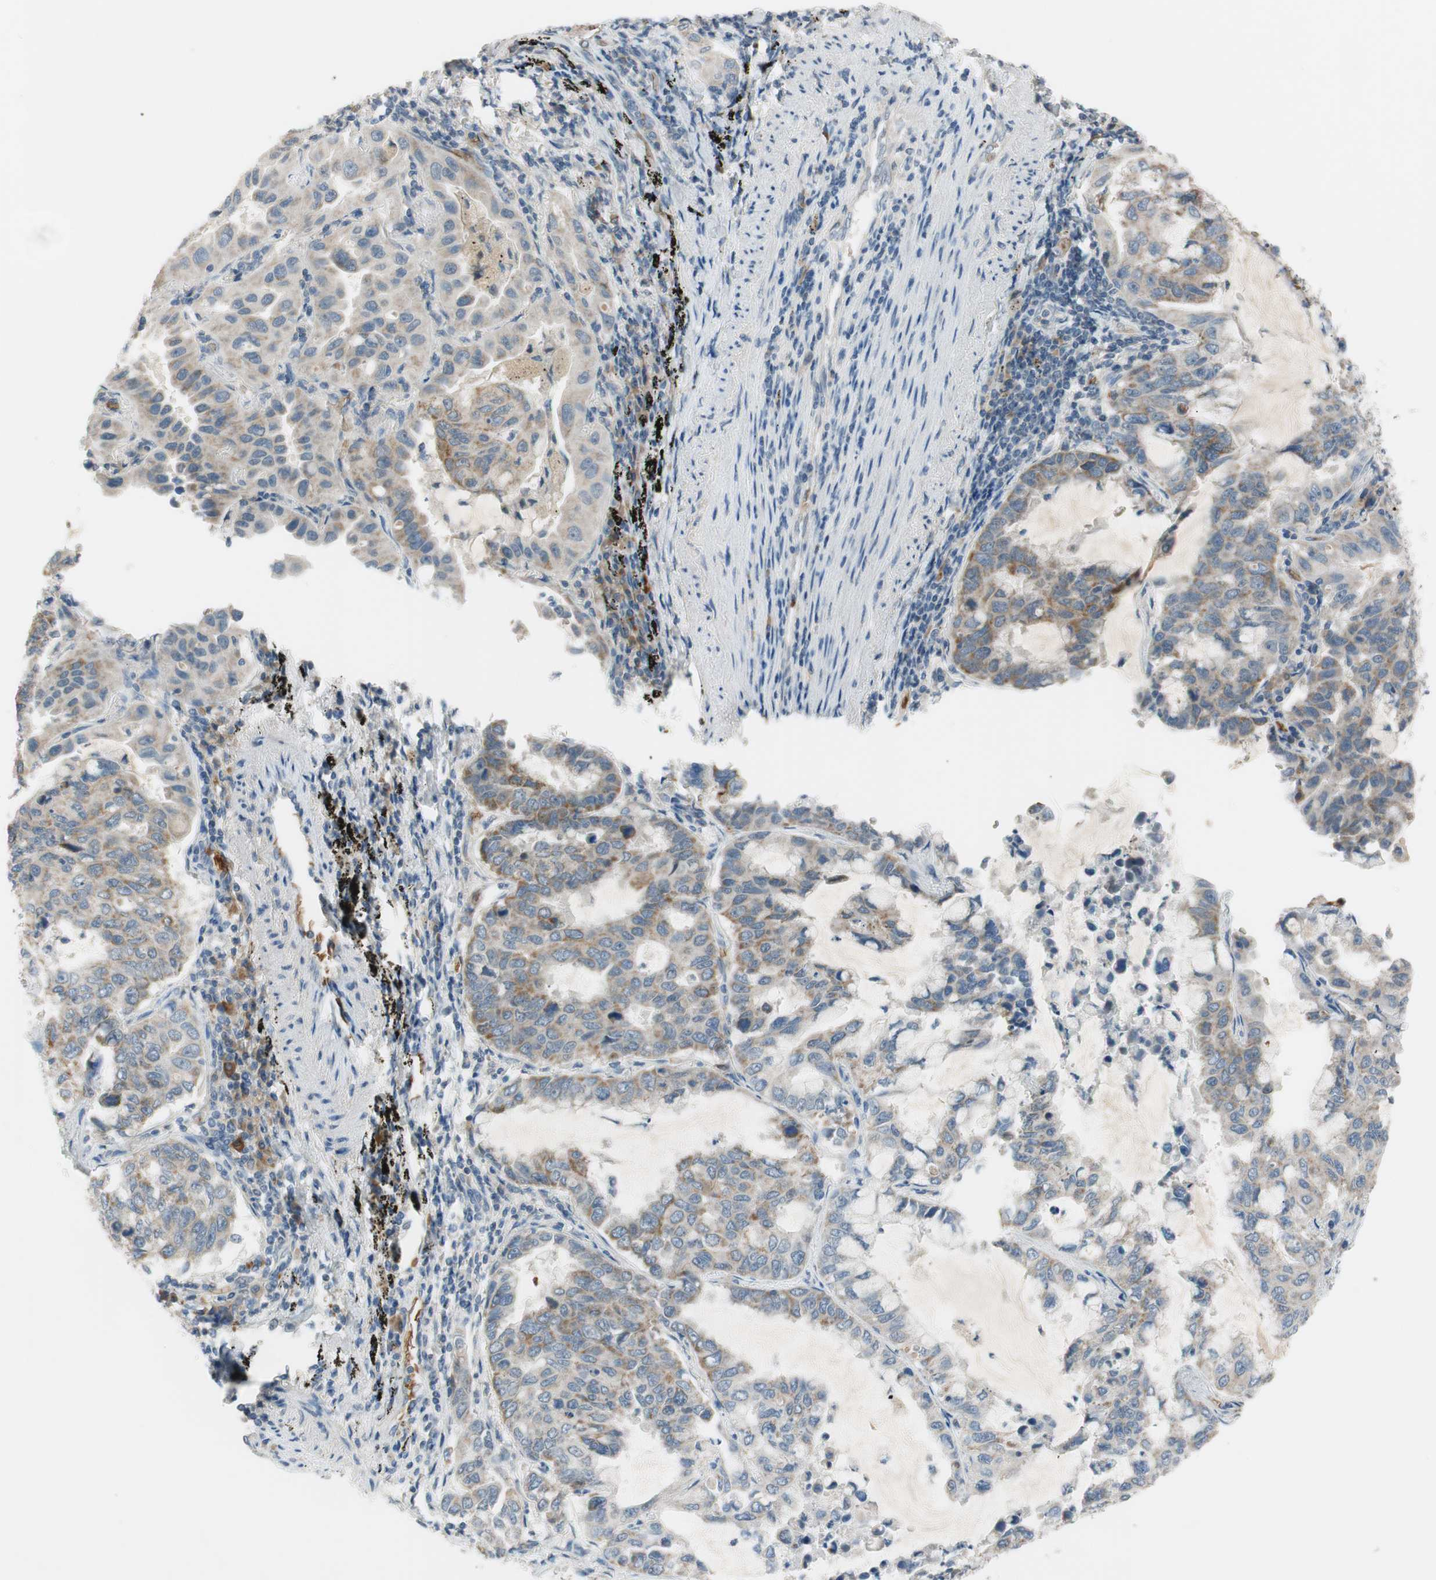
{"staining": {"intensity": "moderate", "quantity": ">75%", "location": "cytoplasmic/membranous"}, "tissue": "lung cancer", "cell_type": "Tumor cells", "image_type": "cancer", "snomed": [{"axis": "morphology", "description": "Adenocarcinoma, NOS"}, {"axis": "topography", "description": "Lung"}], "caption": "A high-resolution image shows immunohistochemistry (IHC) staining of lung cancer (adenocarcinoma), which reveals moderate cytoplasmic/membranous expression in approximately >75% of tumor cells. (IHC, brightfield microscopy, high magnification).", "gene": "GYPC", "patient": {"sex": "male", "age": 64}}